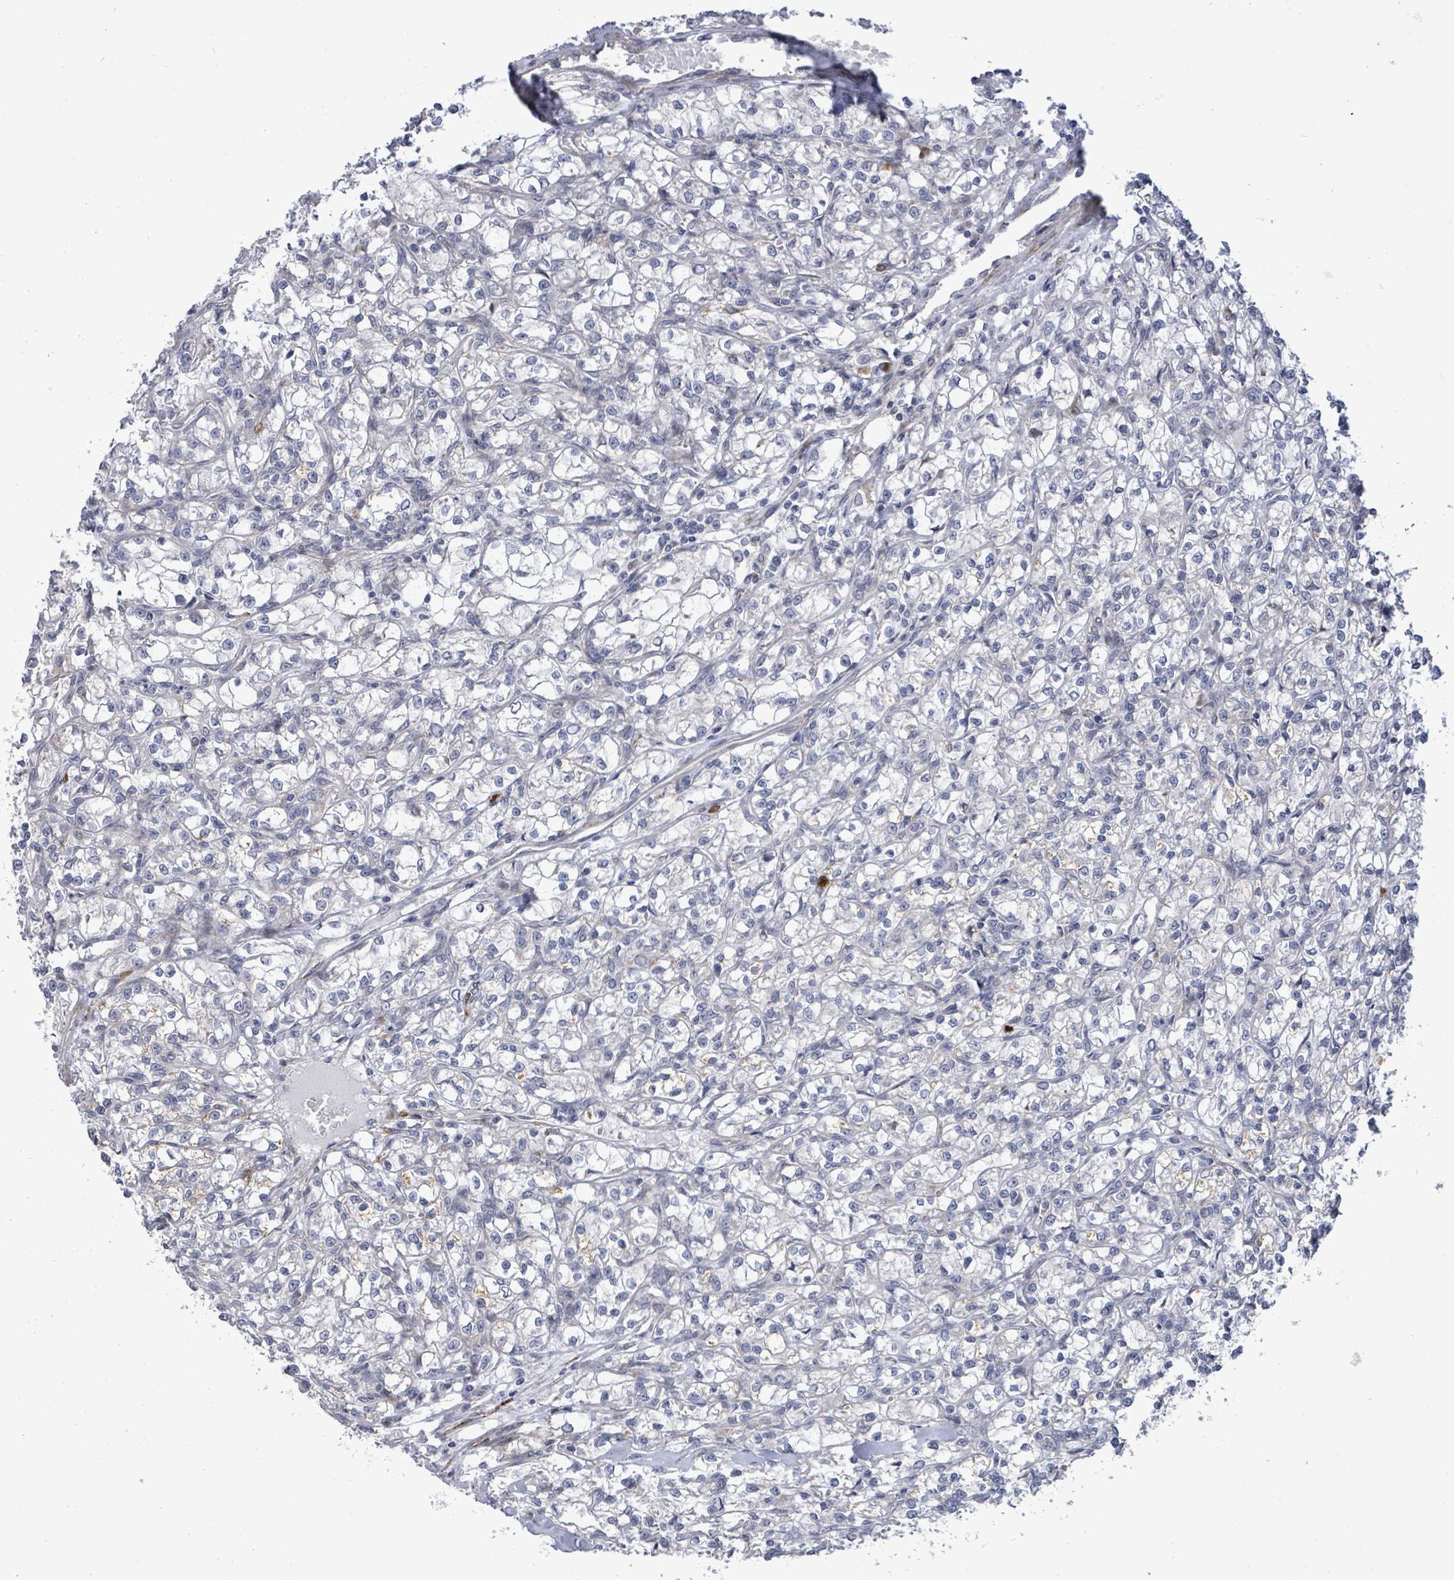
{"staining": {"intensity": "negative", "quantity": "none", "location": "none"}, "tissue": "renal cancer", "cell_type": "Tumor cells", "image_type": "cancer", "snomed": [{"axis": "morphology", "description": "Adenocarcinoma, NOS"}, {"axis": "topography", "description": "Kidney"}], "caption": "High power microscopy photomicrograph of an immunohistochemistry (IHC) histopathology image of renal cancer, revealing no significant staining in tumor cells.", "gene": "SAR1A", "patient": {"sex": "female", "age": 59}}